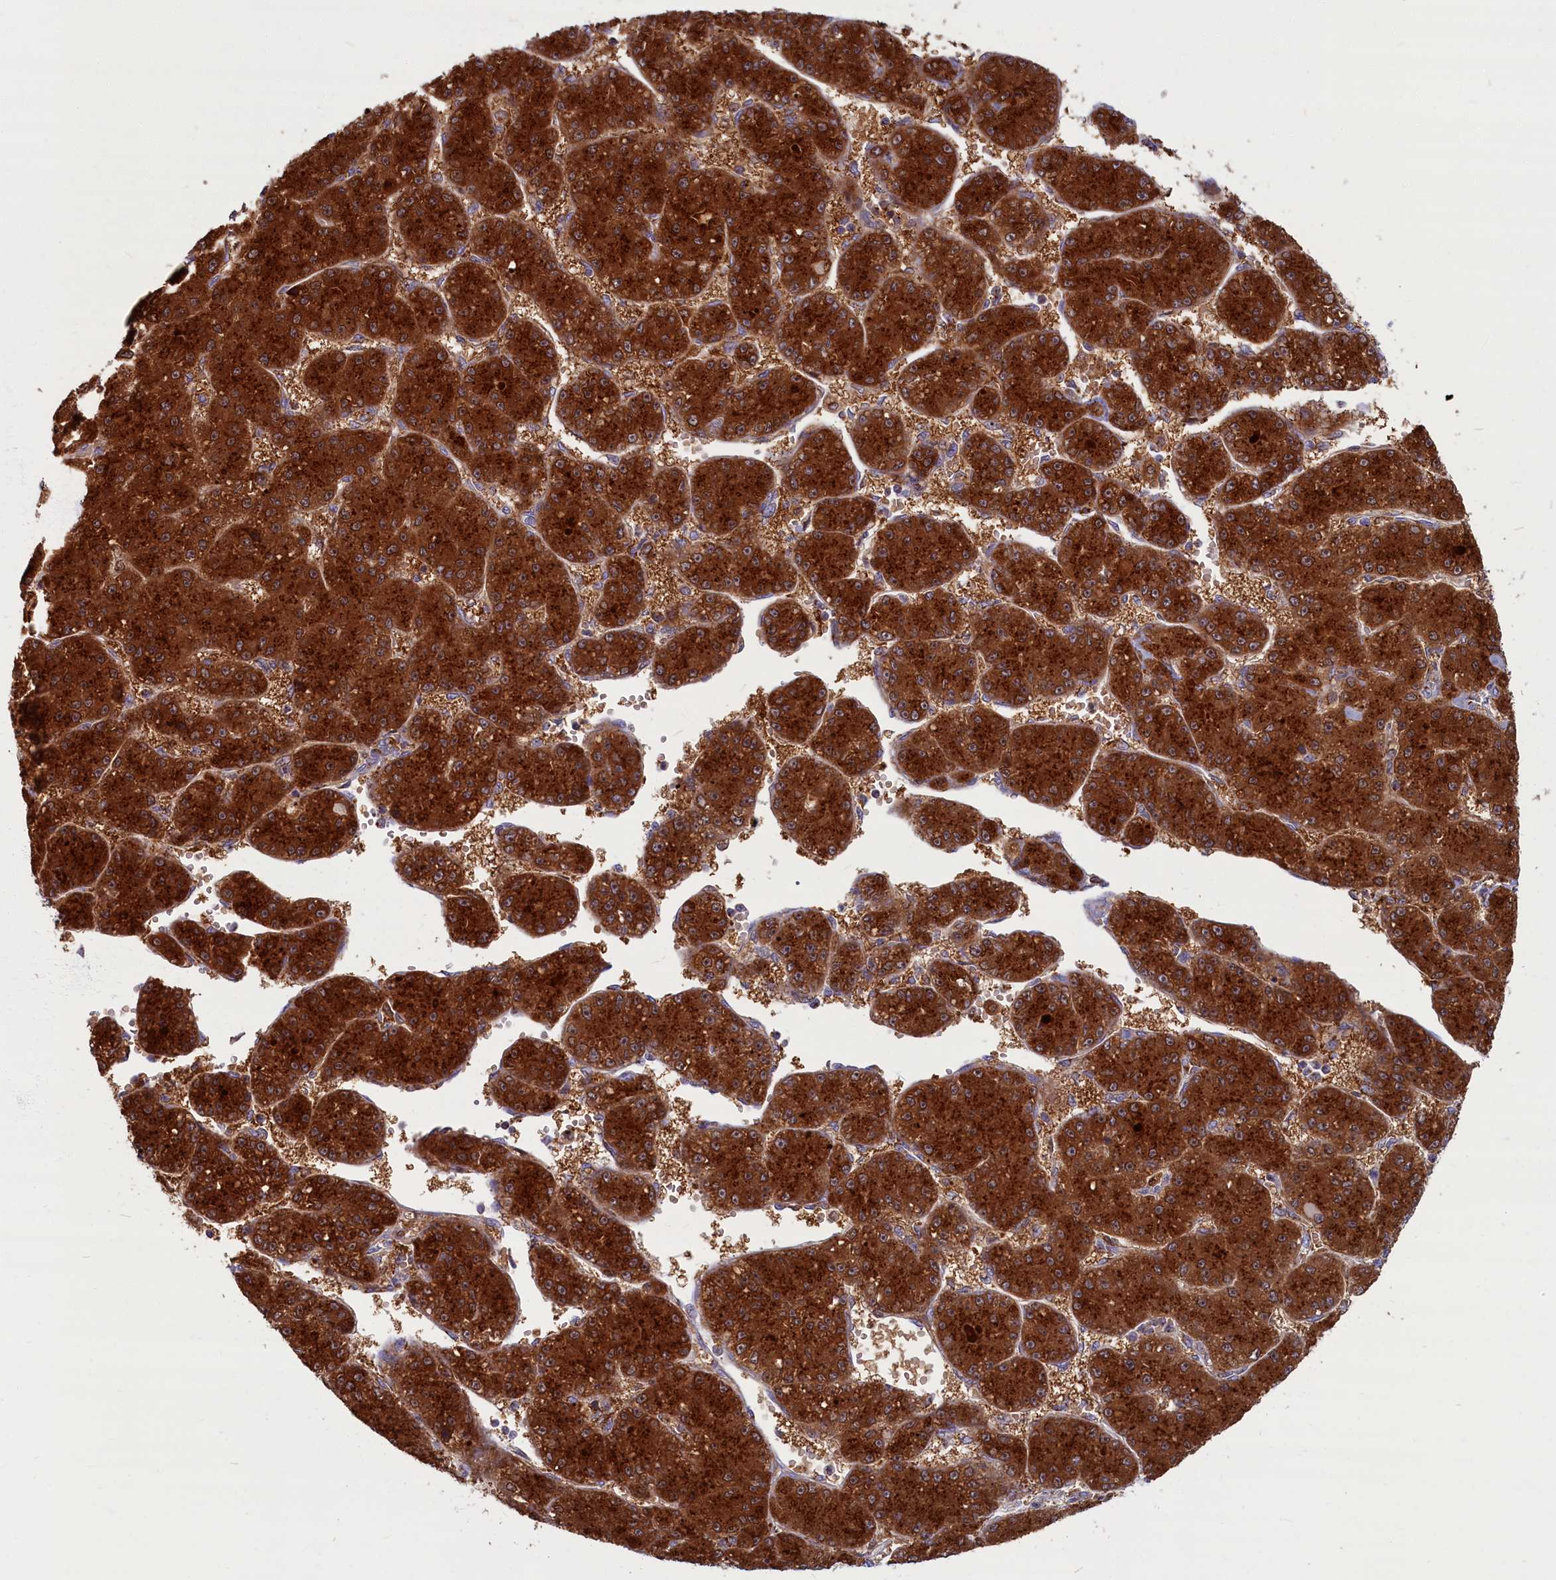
{"staining": {"intensity": "strong", "quantity": ">75%", "location": "cytoplasmic/membranous"}, "tissue": "liver cancer", "cell_type": "Tumor cells", "image_type": "cancer", "snomed": [{"axis": "morphology", "description": "Carcinoma, Hepatocellular, NOS"}, {"axis": "topography", "description": "Liver"}], "caption": "Liver cancer tissue reveals strong cytoplasmic/membranous expression in about >75% of tumor cells, visualized by immunohistochemistry.", "gene": "BLVRB", "patient": {"sex": "male", "age": 67}}